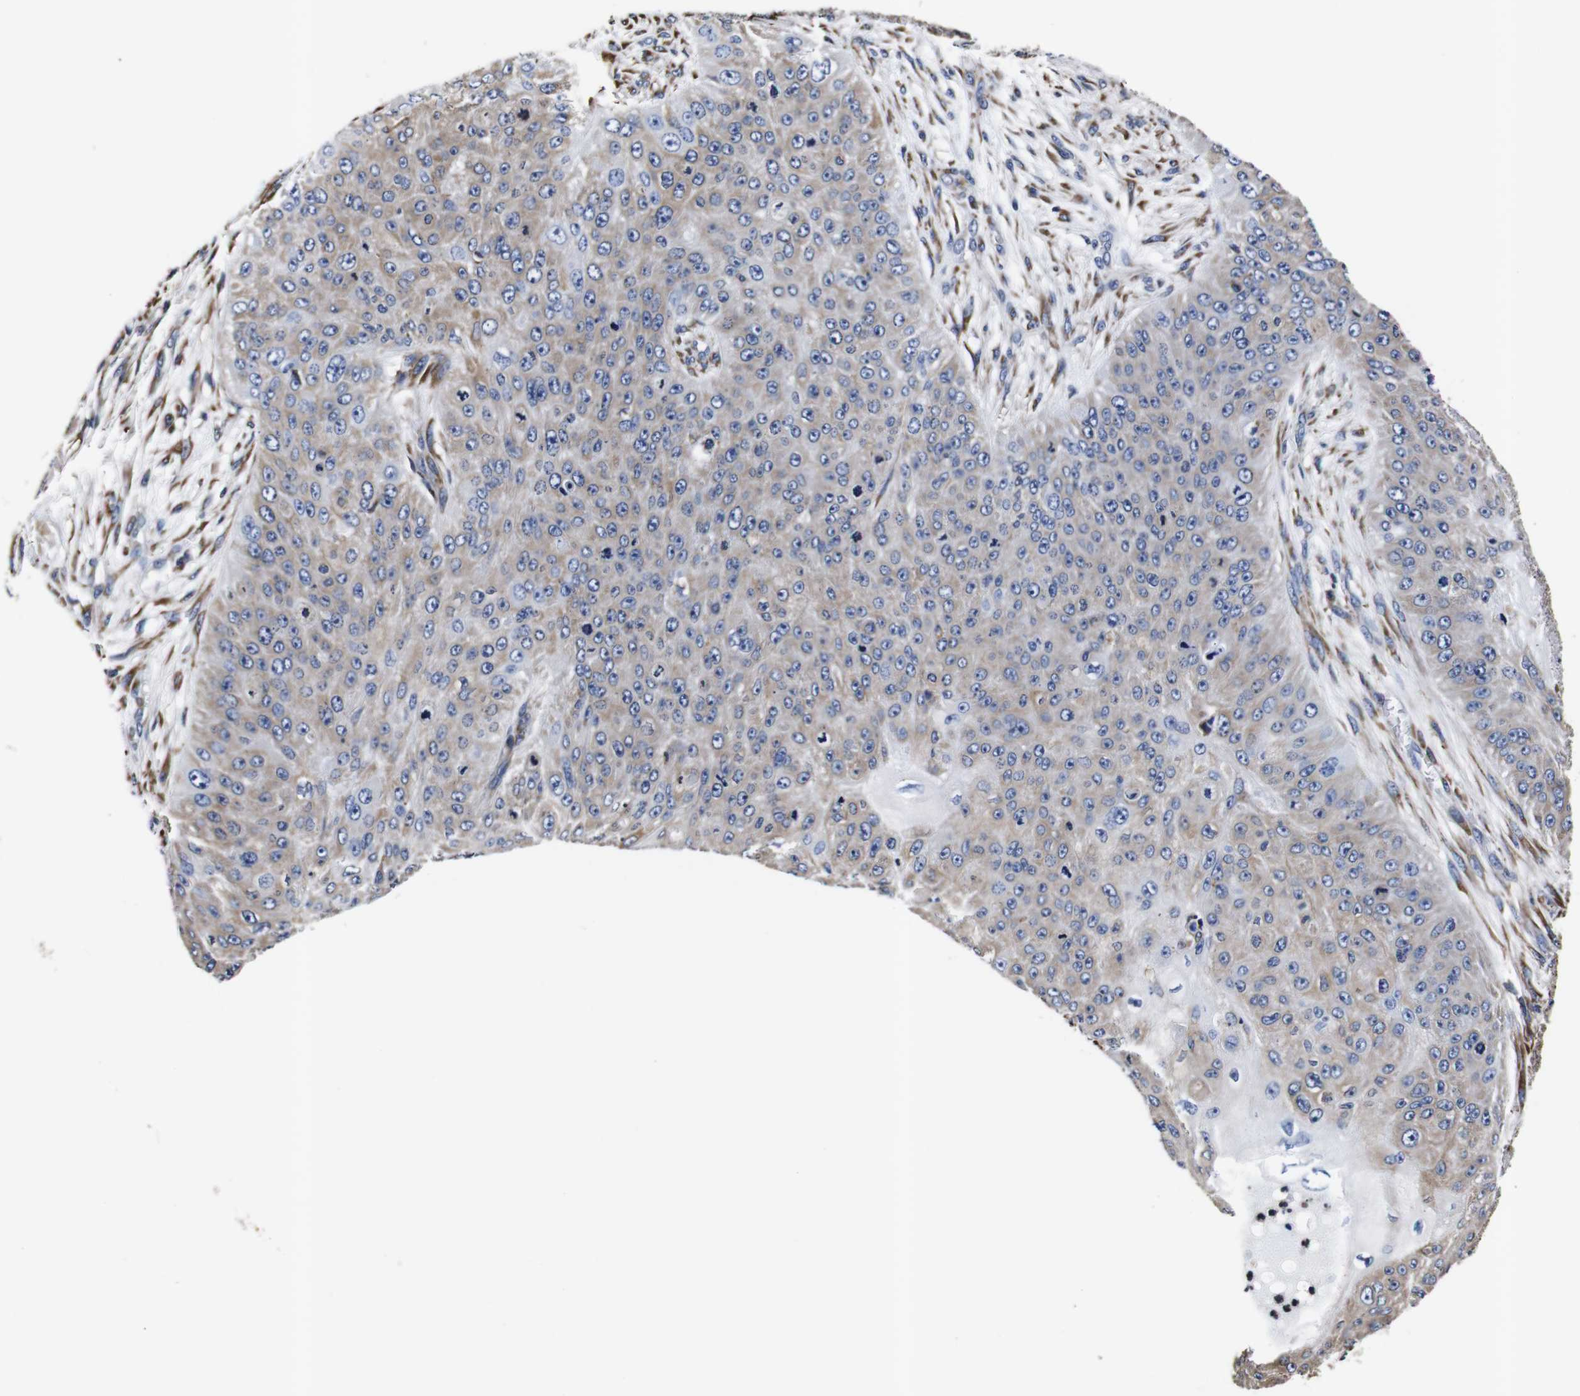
{"staining": {"intensity": "weak", "quantity": "25%-75%", "location": "cytoplasmic/membranous"}, "tissue": "skin cancer", "cell_type": "Tumor cells", "image_type": "cancer", "snomed": [{"axis": "morphology", "description": "Squamous cell carcinoma, NOS"}, {"axis": "topography", "description": "Skin"}], "caption": "A brown stain highlights weak cytoplasmic/membranous staining of a protein in human squamous cell carcinoma (skin) tumor cells.", "gene": "PPIB", "patient": {"sex": "female", "age": 80}}